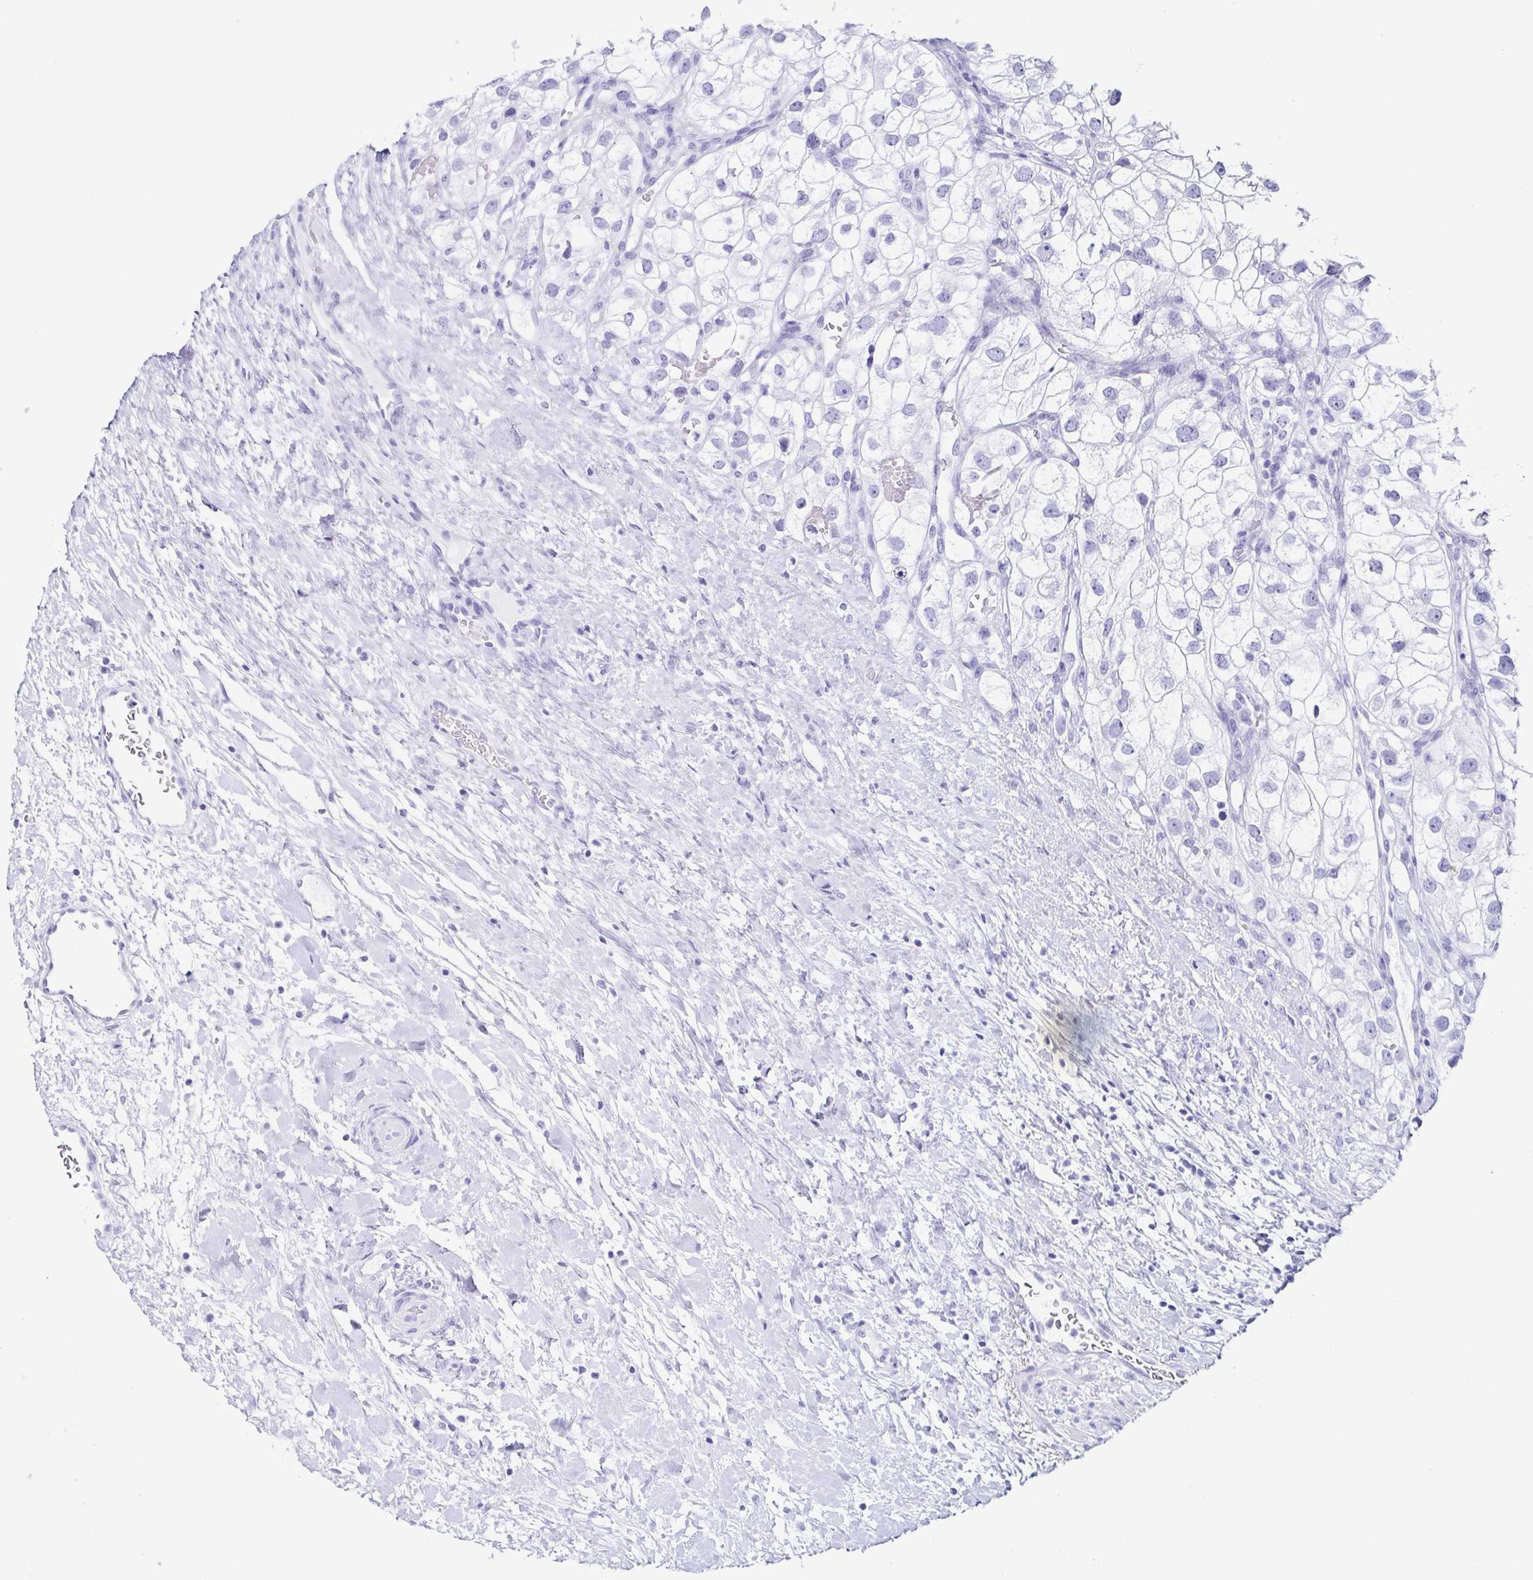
{"staining": {"intensity": "negative", "quantity": "none", "location": "none"}, "tissue": "renal cancer", "cell_type": "Tumor cells", "image_type": "cancer", "snomed": [{"axis": "morphology", "description": "Adenocarcinoma, NOS"}, {"axis": "topography", "description": "Kidney"}], "caption": "This is a photomicrograph of IHC staining of renal cancer (adenocarcinoma), which shows no expression in tumor cells. (DAB (3,3'-diaminobenzidine) IHC visualized using brightfield microscopy, high magnification).", "gene": "CD164L2", "patient": {"sex": "male", "age": 59}}